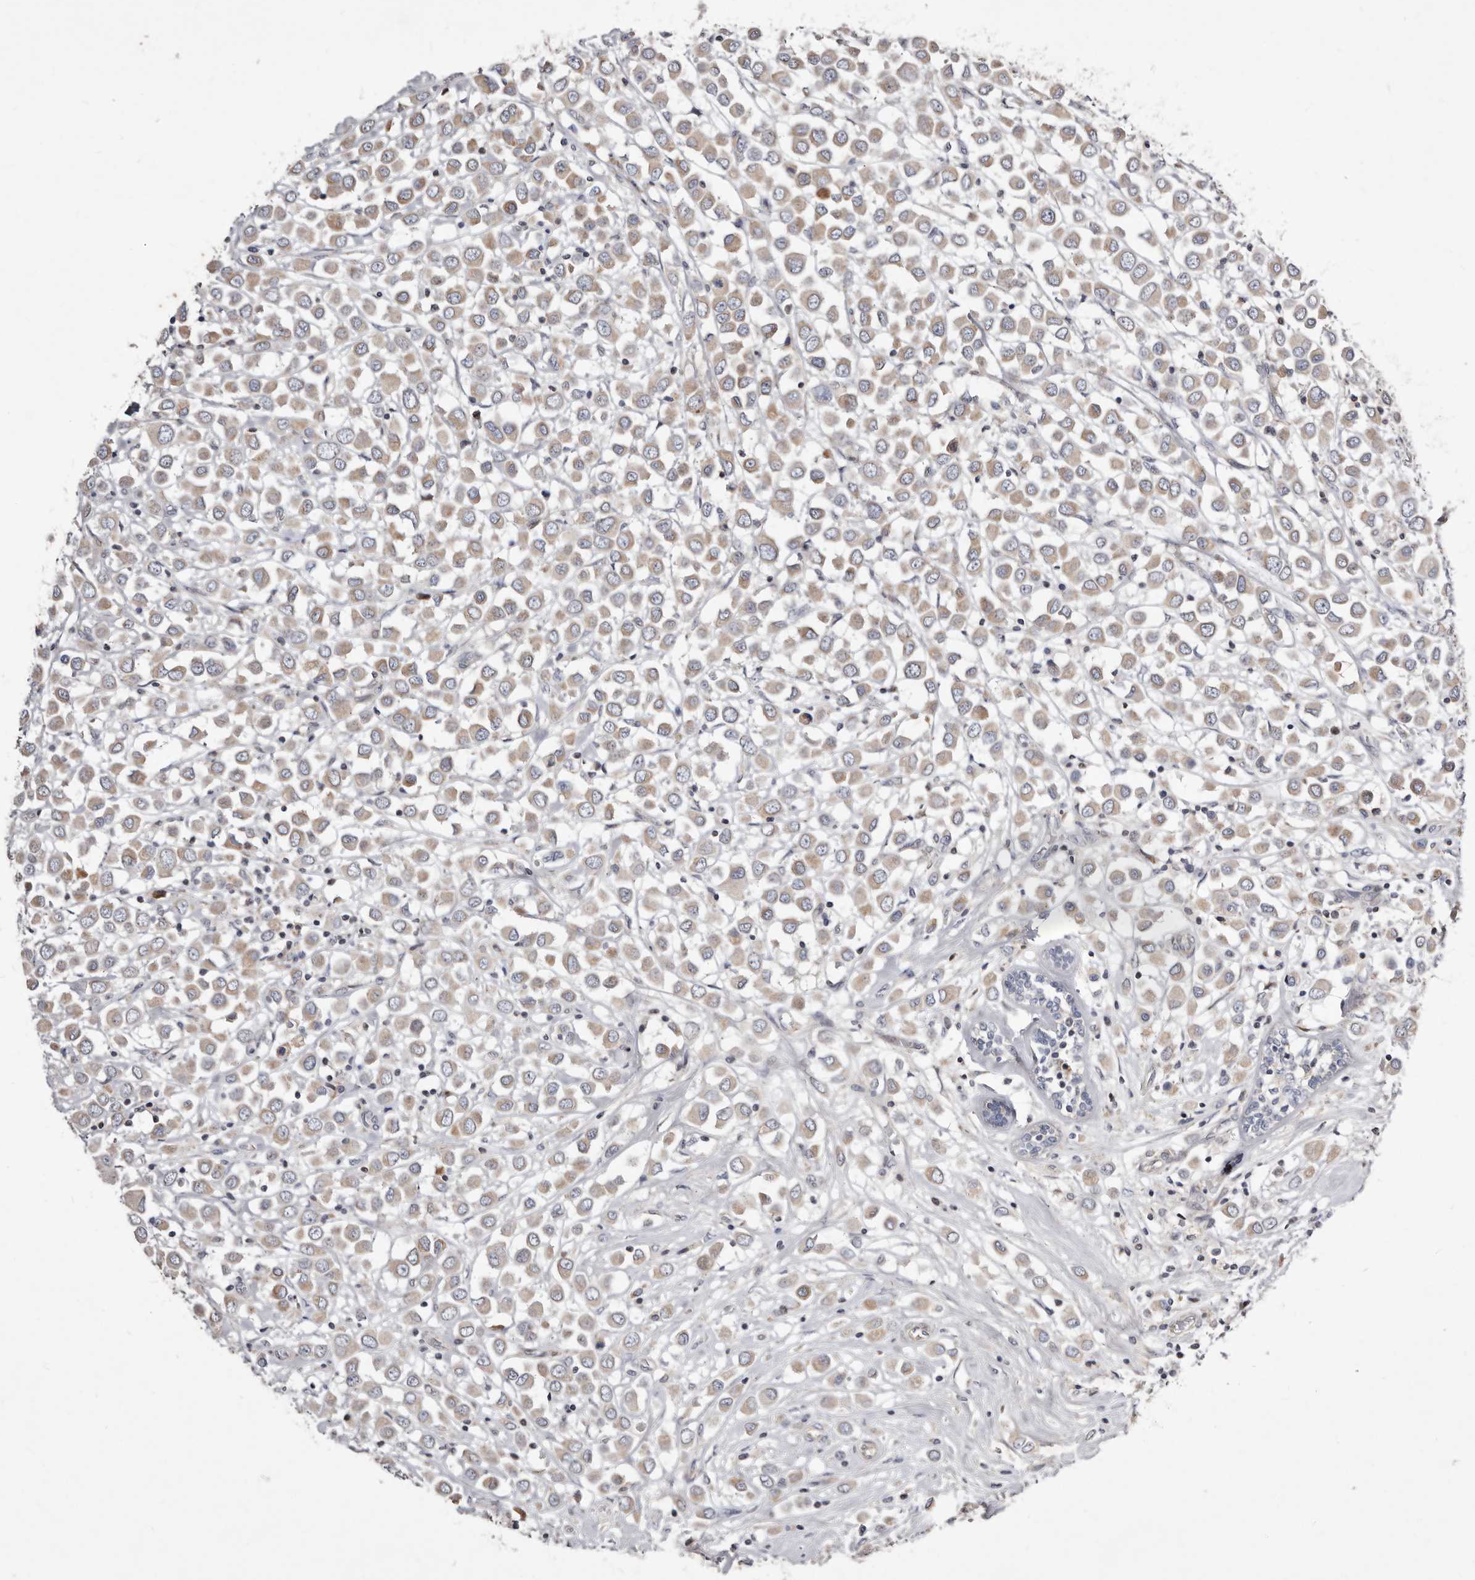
{"staining": {"intensity": "moderate", "quantity": ">75%", "location": "cytoplasmic/membranous"}, "tissue": "breast cancer", "cell_type": "Tumor cells", "image_type": "cancer", "snomed": [{"axis": "morphology", "description": "Duct carcinoma"}, {"axis": "topography", "description": "Breast"}], "caption": "Protein expression analysis of human breast cancer reveals moderate cytoplasmic/membranous expression in approximately >75% of tumor cells.", "gene": "TIMM17B", "patient": {"sex": "female", "age": 61}}